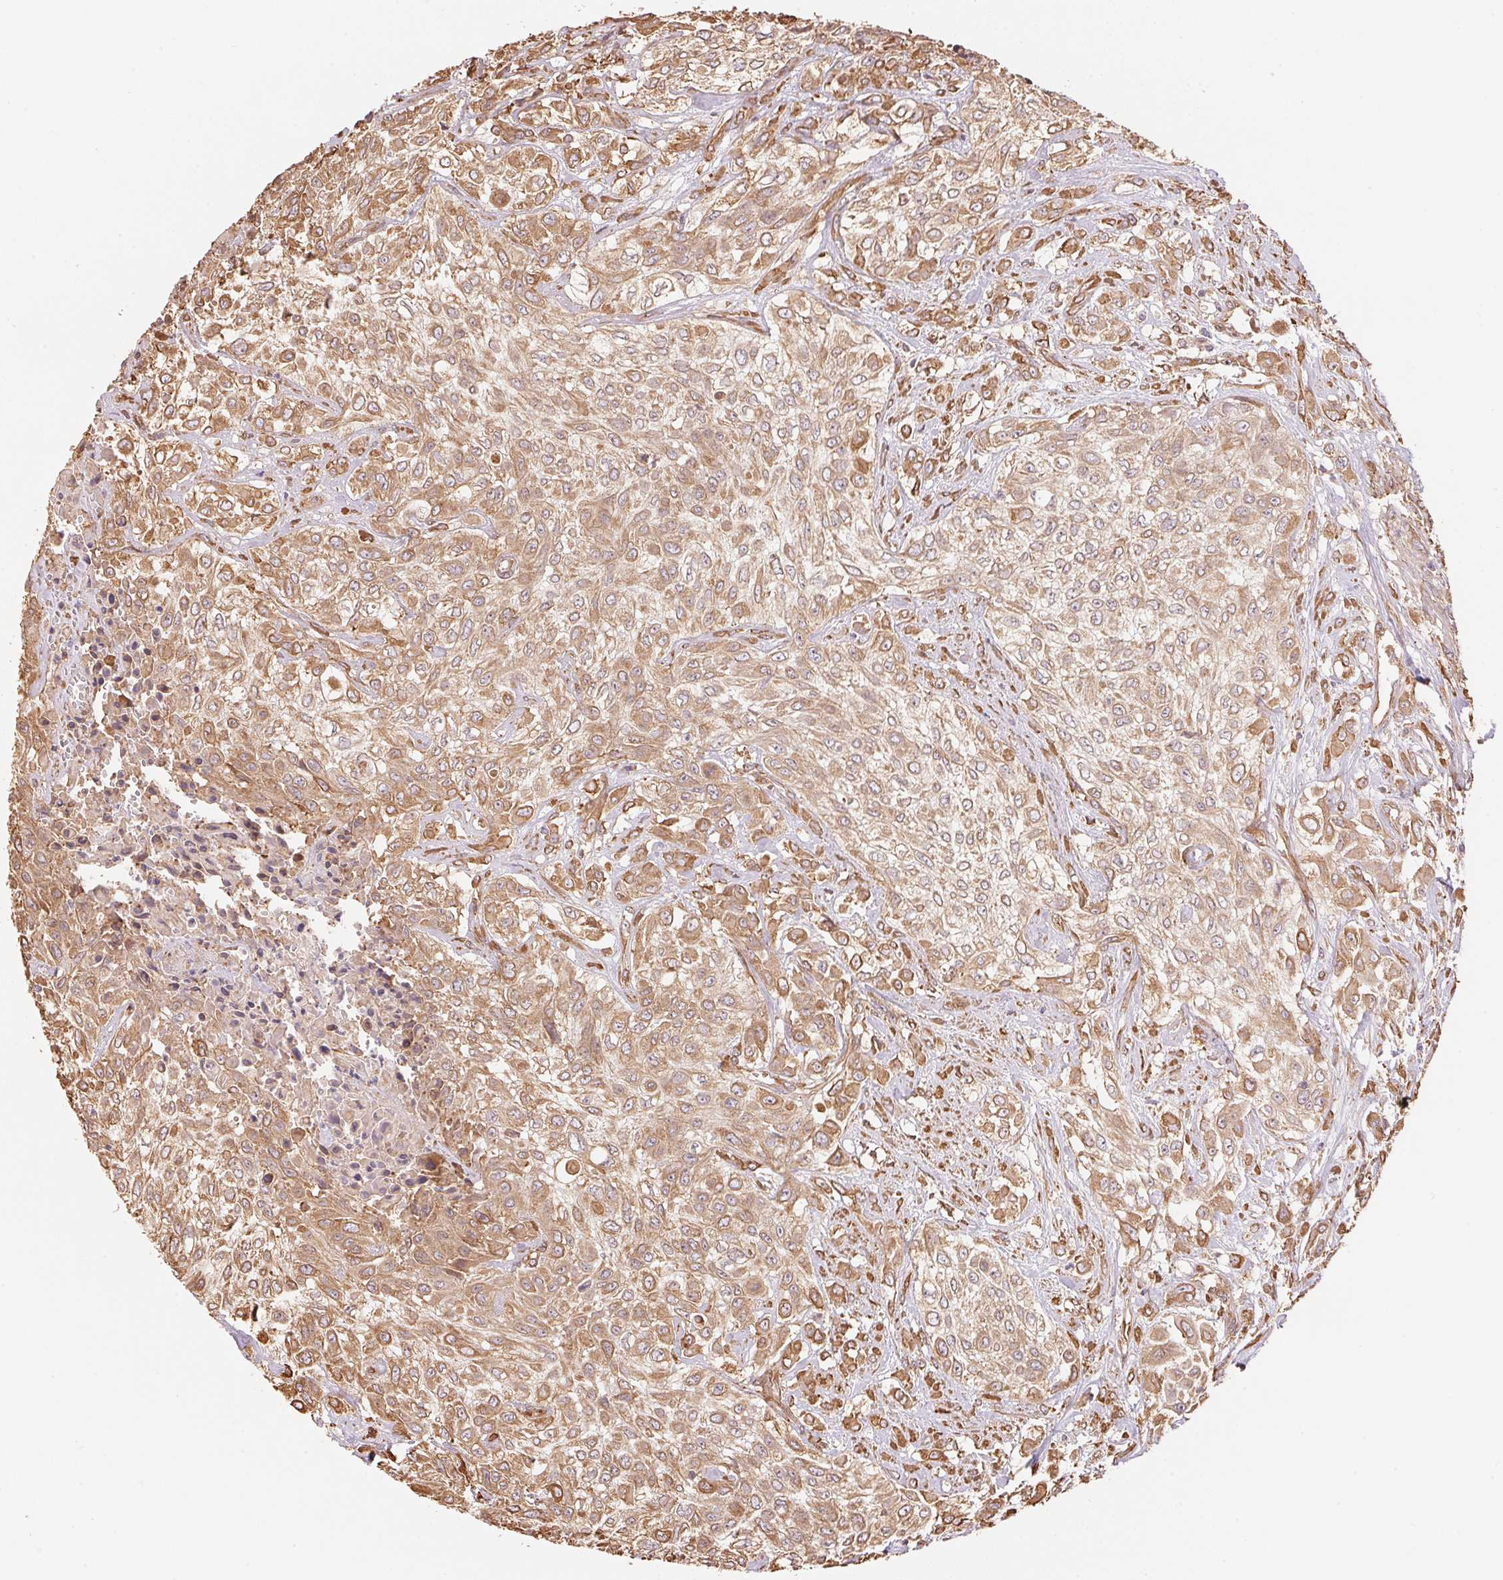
{"staining": {"intensity": "moderate", "quantity": ">75%", "location": "cytoplasmic/membranous"}, "tissue": "urothelial cancer", "cell_type": "Tumor cells", "image_type": "cancer", "snomed": [{"axis": "morphology", "description": "Urothelial carcinoma, High grade"}, {"axis": "topography", "description": "Urinary bladder"}], "caption": "Immunohistochemical staining of human urothelial cancer displays medium levels of moderate cytoplasmic/membranous expression in approximately >75% of tumor cells. (DAB IHC with brightfield microscopy, high magnification).", "gene": "C6orf163", "patient": {"sex": "male", "age": 57}}